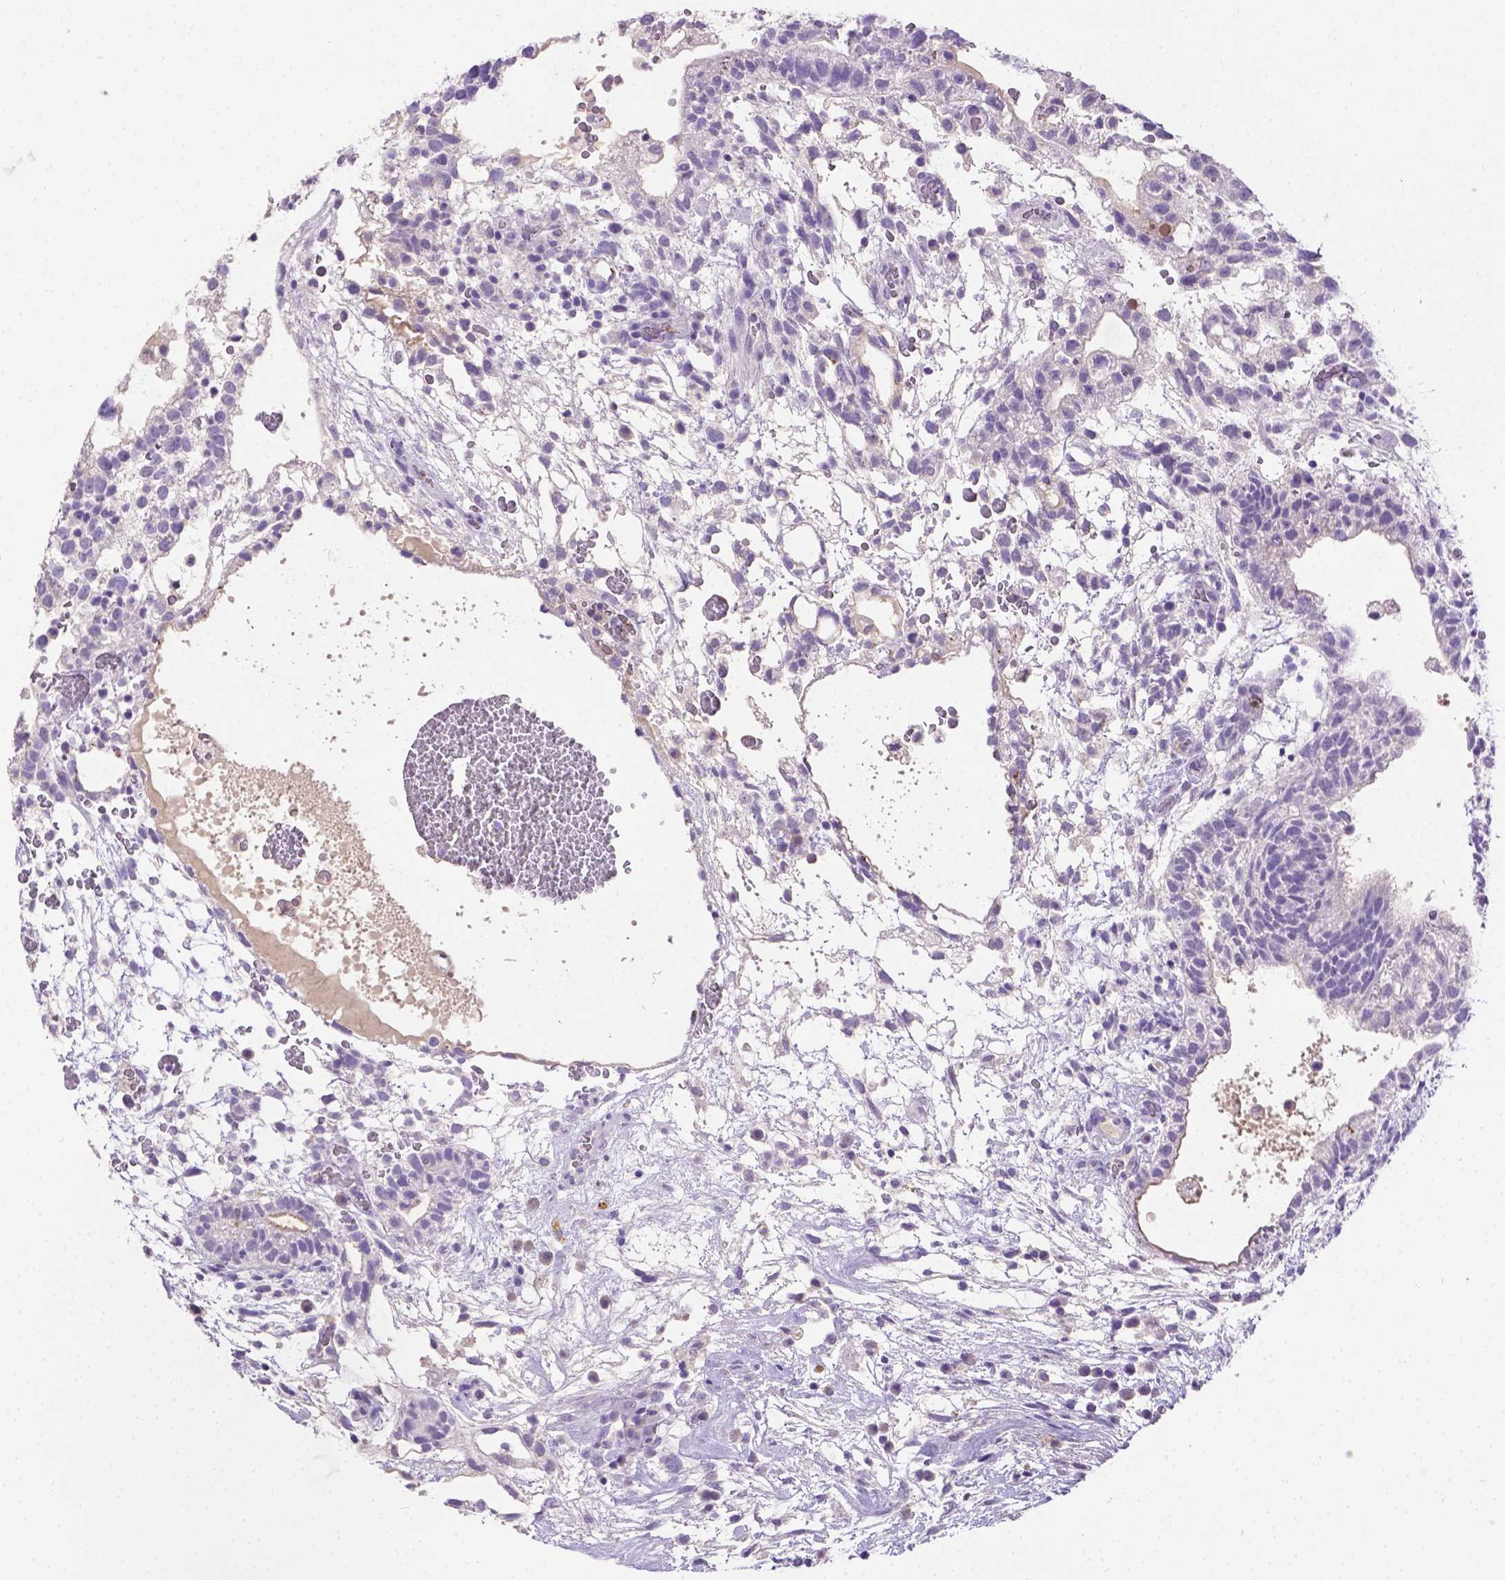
{"staining": {"intensity": "negative", "quantity": "none", "location": "none"}, "tissue": "testis cancer", "cell_type": "Tumor cells", "image_type": "cancer", "snomed": [{"axis": "morphology", "description": "Normal tissue, NOS"}, {"axis": "morphology", "description": "Carcinoma, Embryonal, NOS"}, {"axis": "topography", "description": "Testis"}], "caption": "Immunohistochemistry micrograph of testis cancer (embryonal carcinoma) stained for a protein (brown), which exhibits no staining in tumor cells.", "gene": "B3GAT1", "patient": {"sex": "male", "age": 32}}